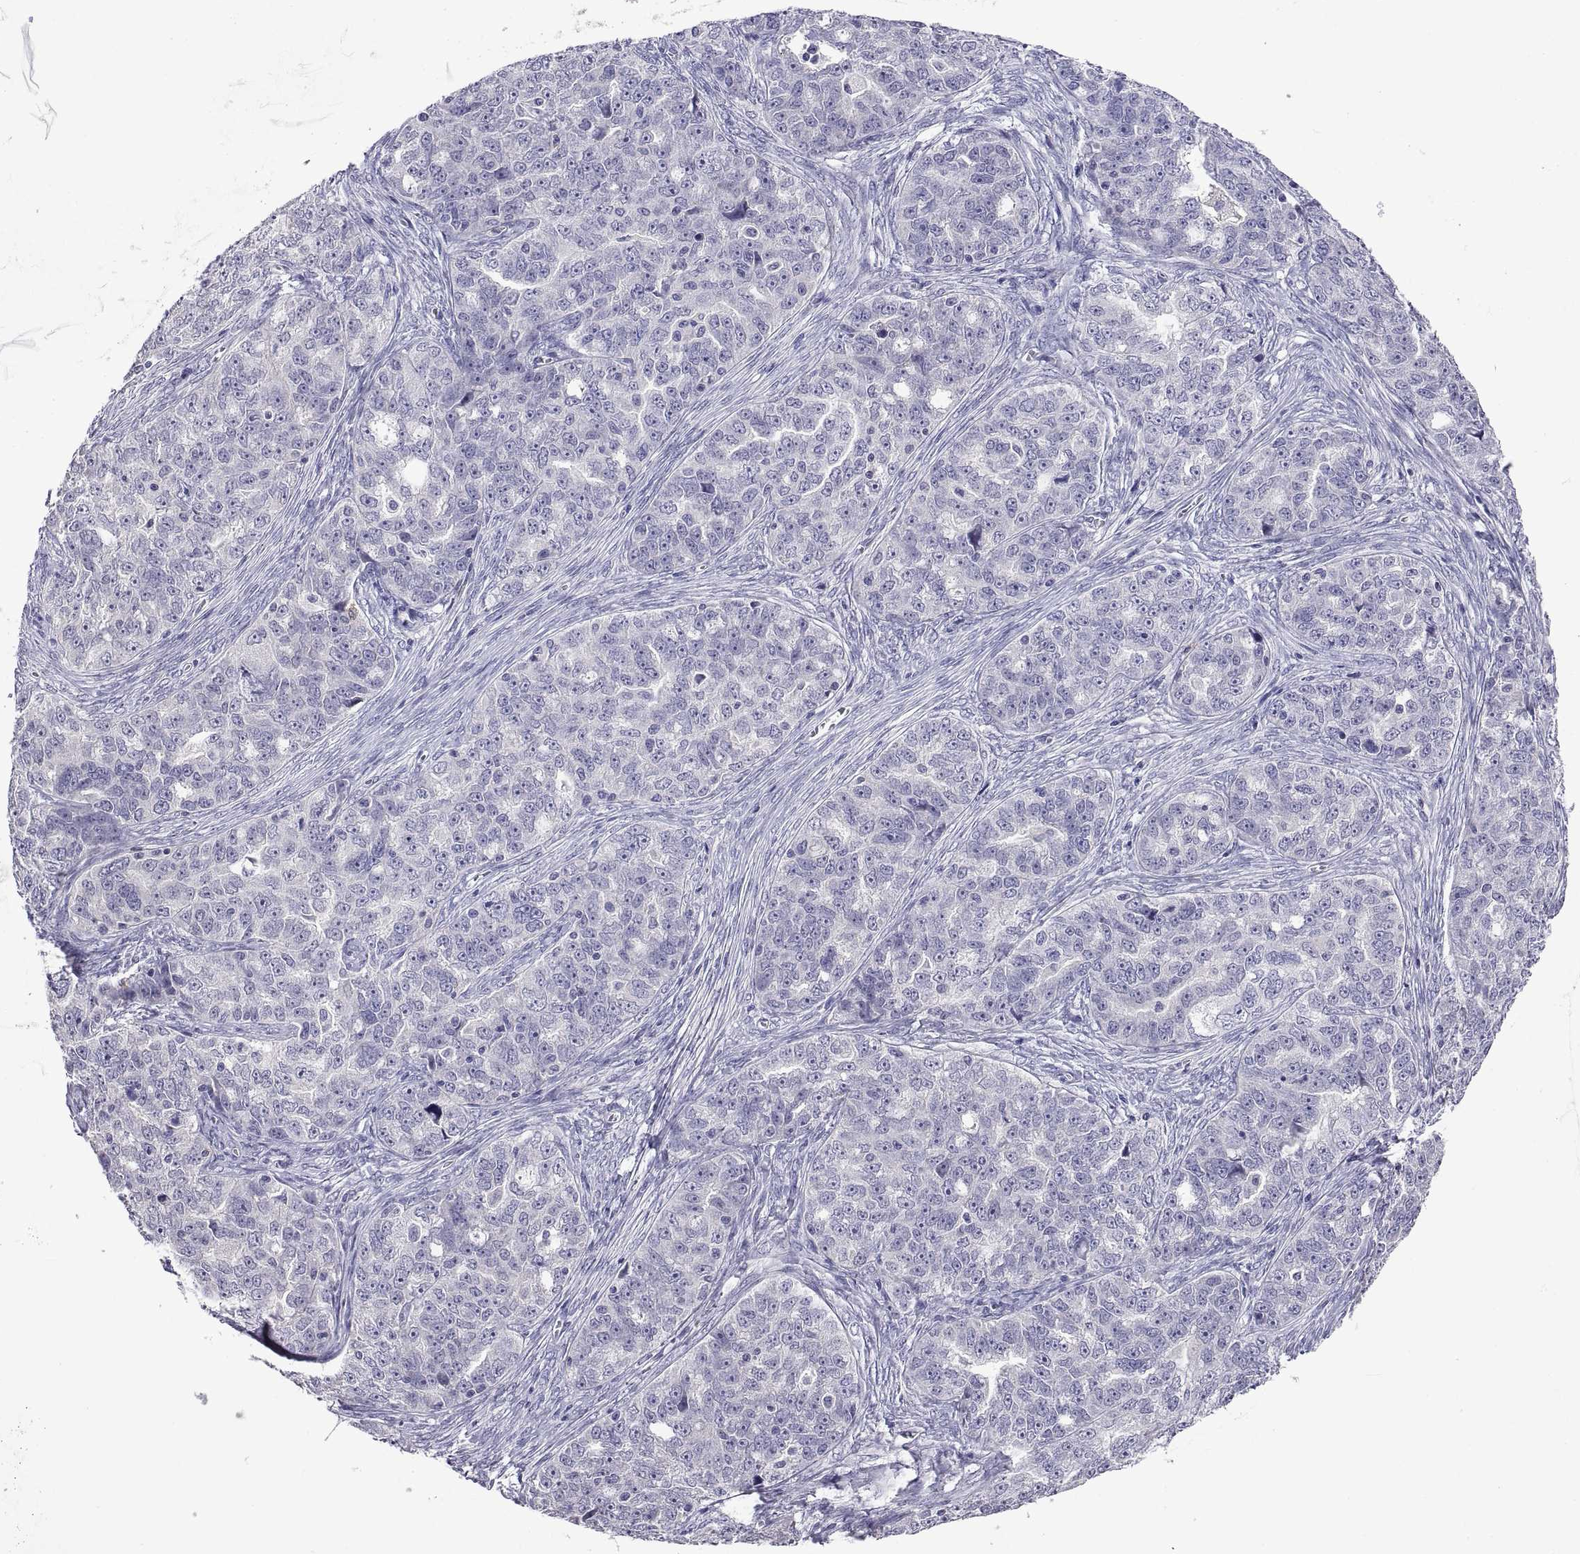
{"staining": {"intensity": "negative", "quantity": "none", "location": "none"}, "tissue": "ovarian cancer", "cell_type": "Tumor cells", "image_type": "cancer", "snomed": [{"axis": "morphology", "description": "Cystadenocarcinoma, serous, NOS"}, {"axis": "topography", "description": "Ovary"}], "caption": "IHC of ovarian cancer reveals no positivity in tumor cells.", "gene": "MS4A1", "patient": {"sex": "female", "age": 51}}